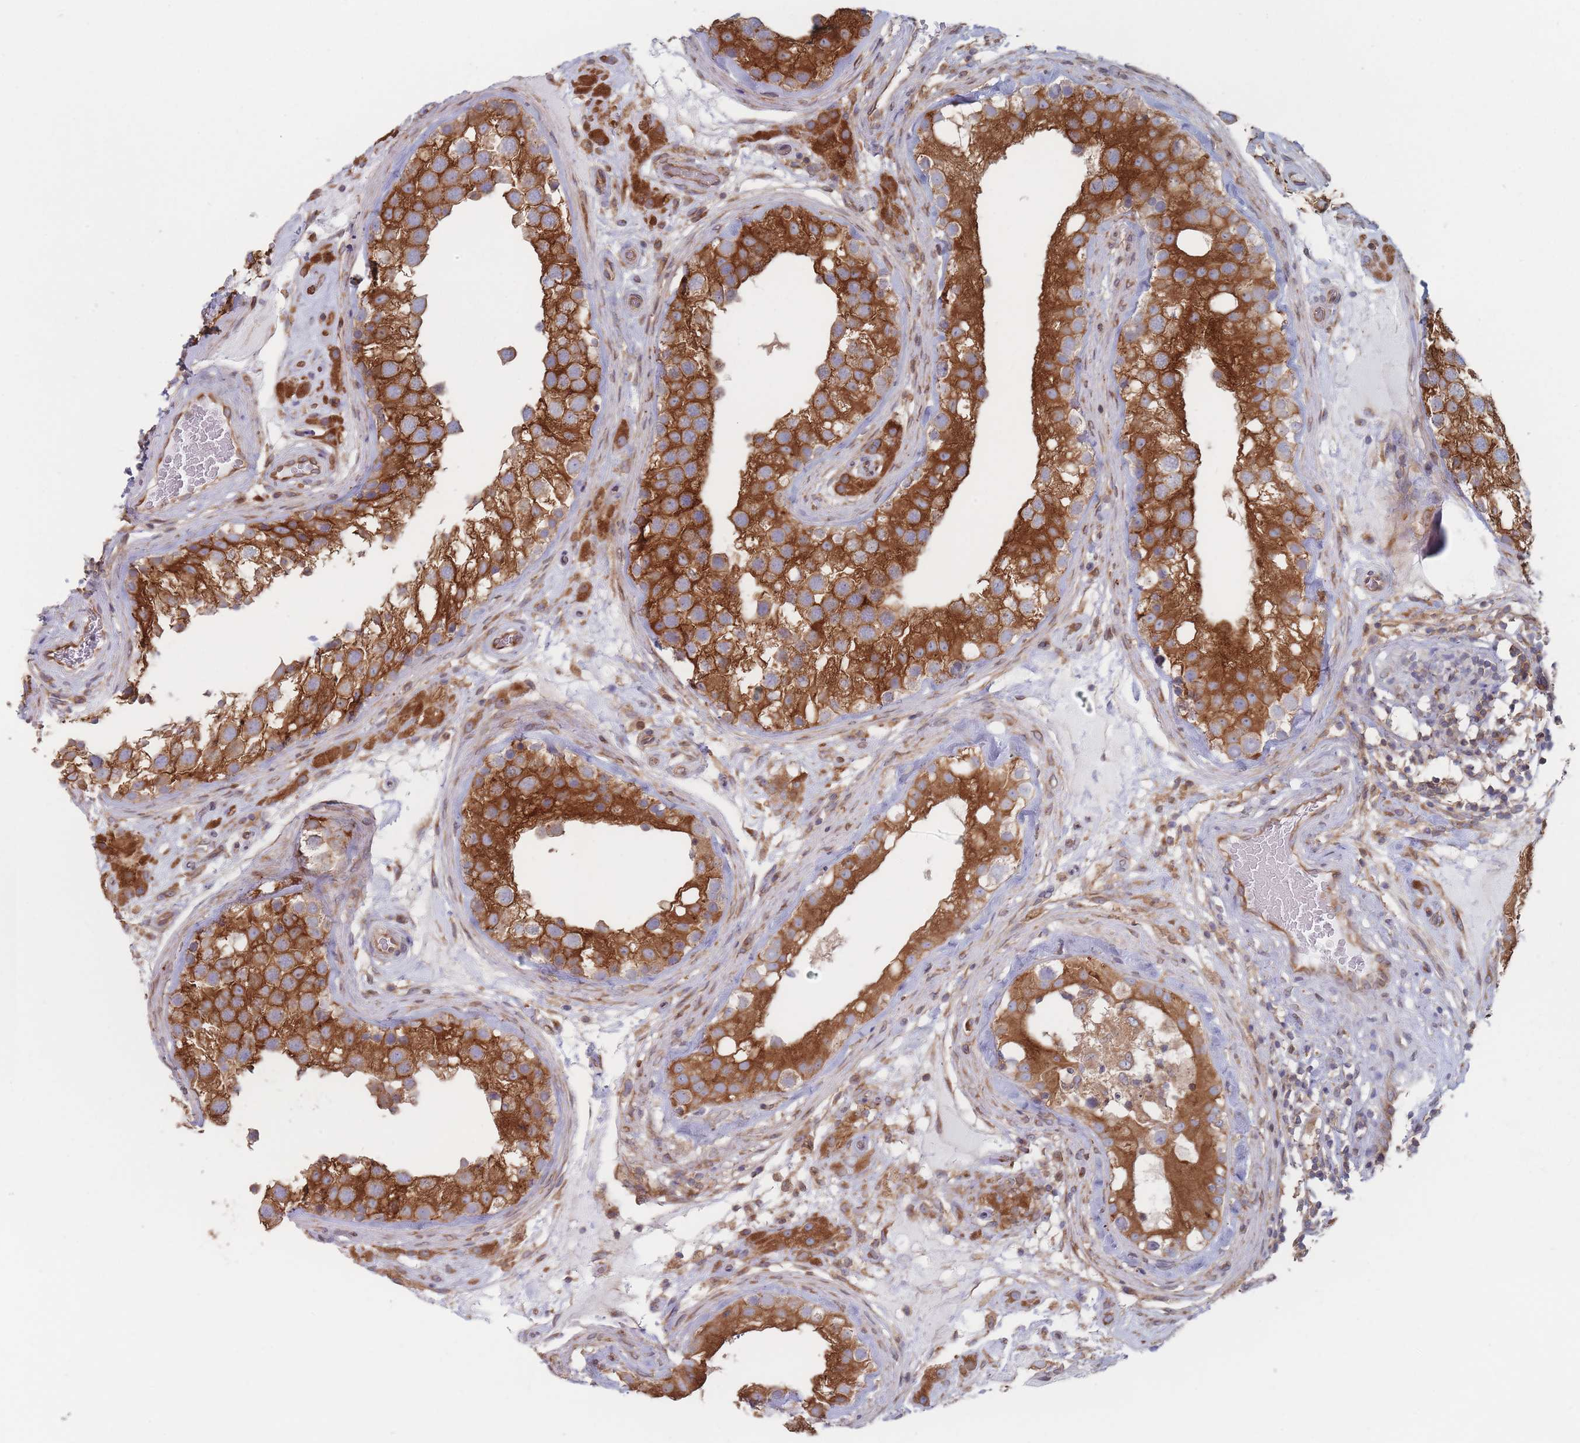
{"staining": {"intensity": "strong", "quantity": ">75%", "location": "cytoplasmic/membranous"}, "tissue": "testis", "cell_type": "Cells in seminiferous ducts", "image_type": "normal", "snomed": [{"axis": "morphology", "description": "Normal tissue, NOS"}, {"axis": "topography", "description": "Testis"}], "caption": "Immunohistochemistry micrograph of normal human testis stained for a protein (brown), which displays high levels of strong cytoplasmic/membranous positivity in approximately >75% of cells in seminiferous ducts.", "gene": "KDSR", "patient": {"sex": "male", "age": 46}}